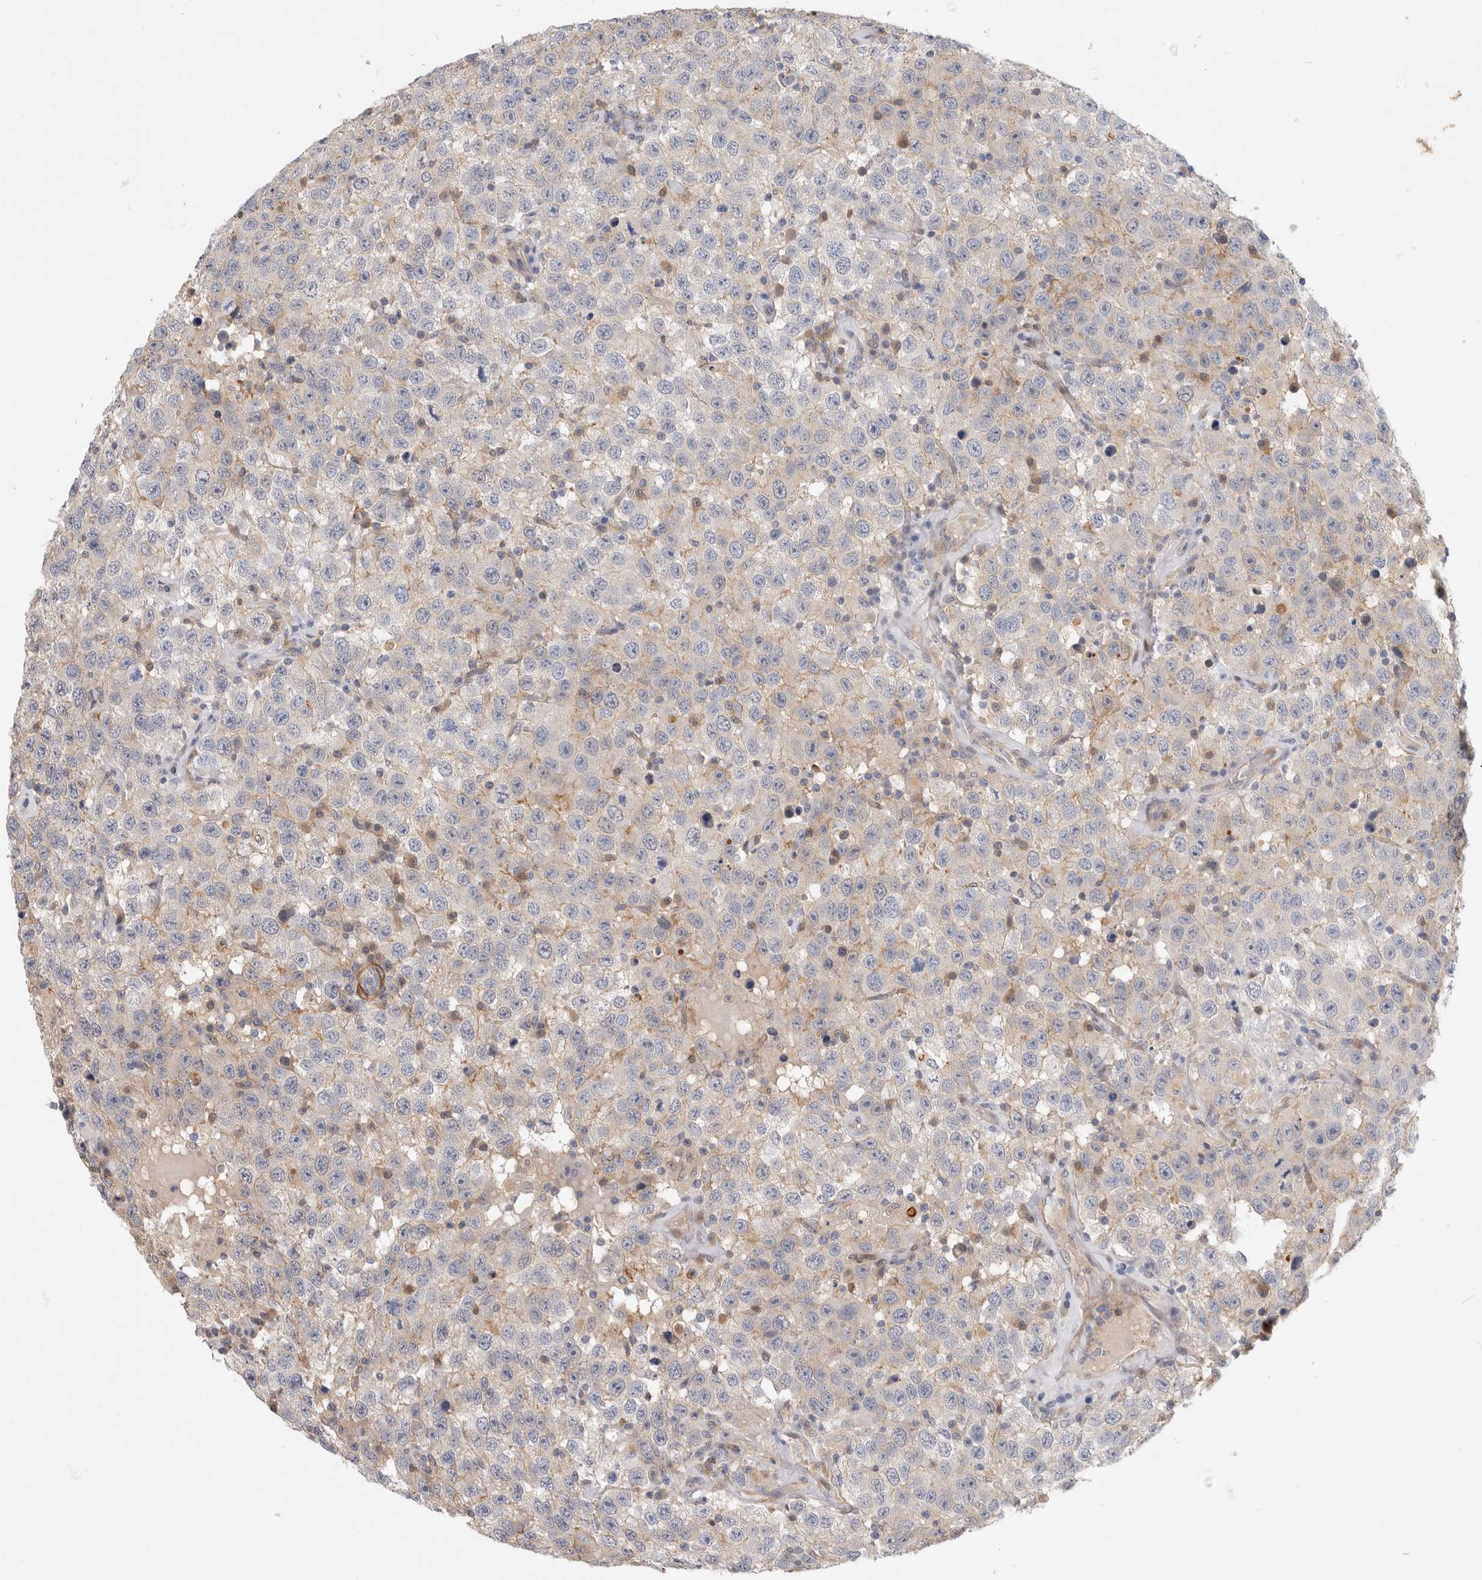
{"staining": {"intensity": "negative", "quantity": "none", "location": "none"}, "tissue": "testis cancer", "cell_type": "Tumor cells", "image_type": "cancer", "snomed": [{"axis": "morphology", "description": "Seminoma, NOS"}, {"axis": "topography", "description": "Testis"}], "caption": "Testis cancer (seminoma) was stained to show a protein in brown. There is no significant expression in tumor cells.", "gene": "PGM1", "patient": {"sex": "male", "age": 41}}